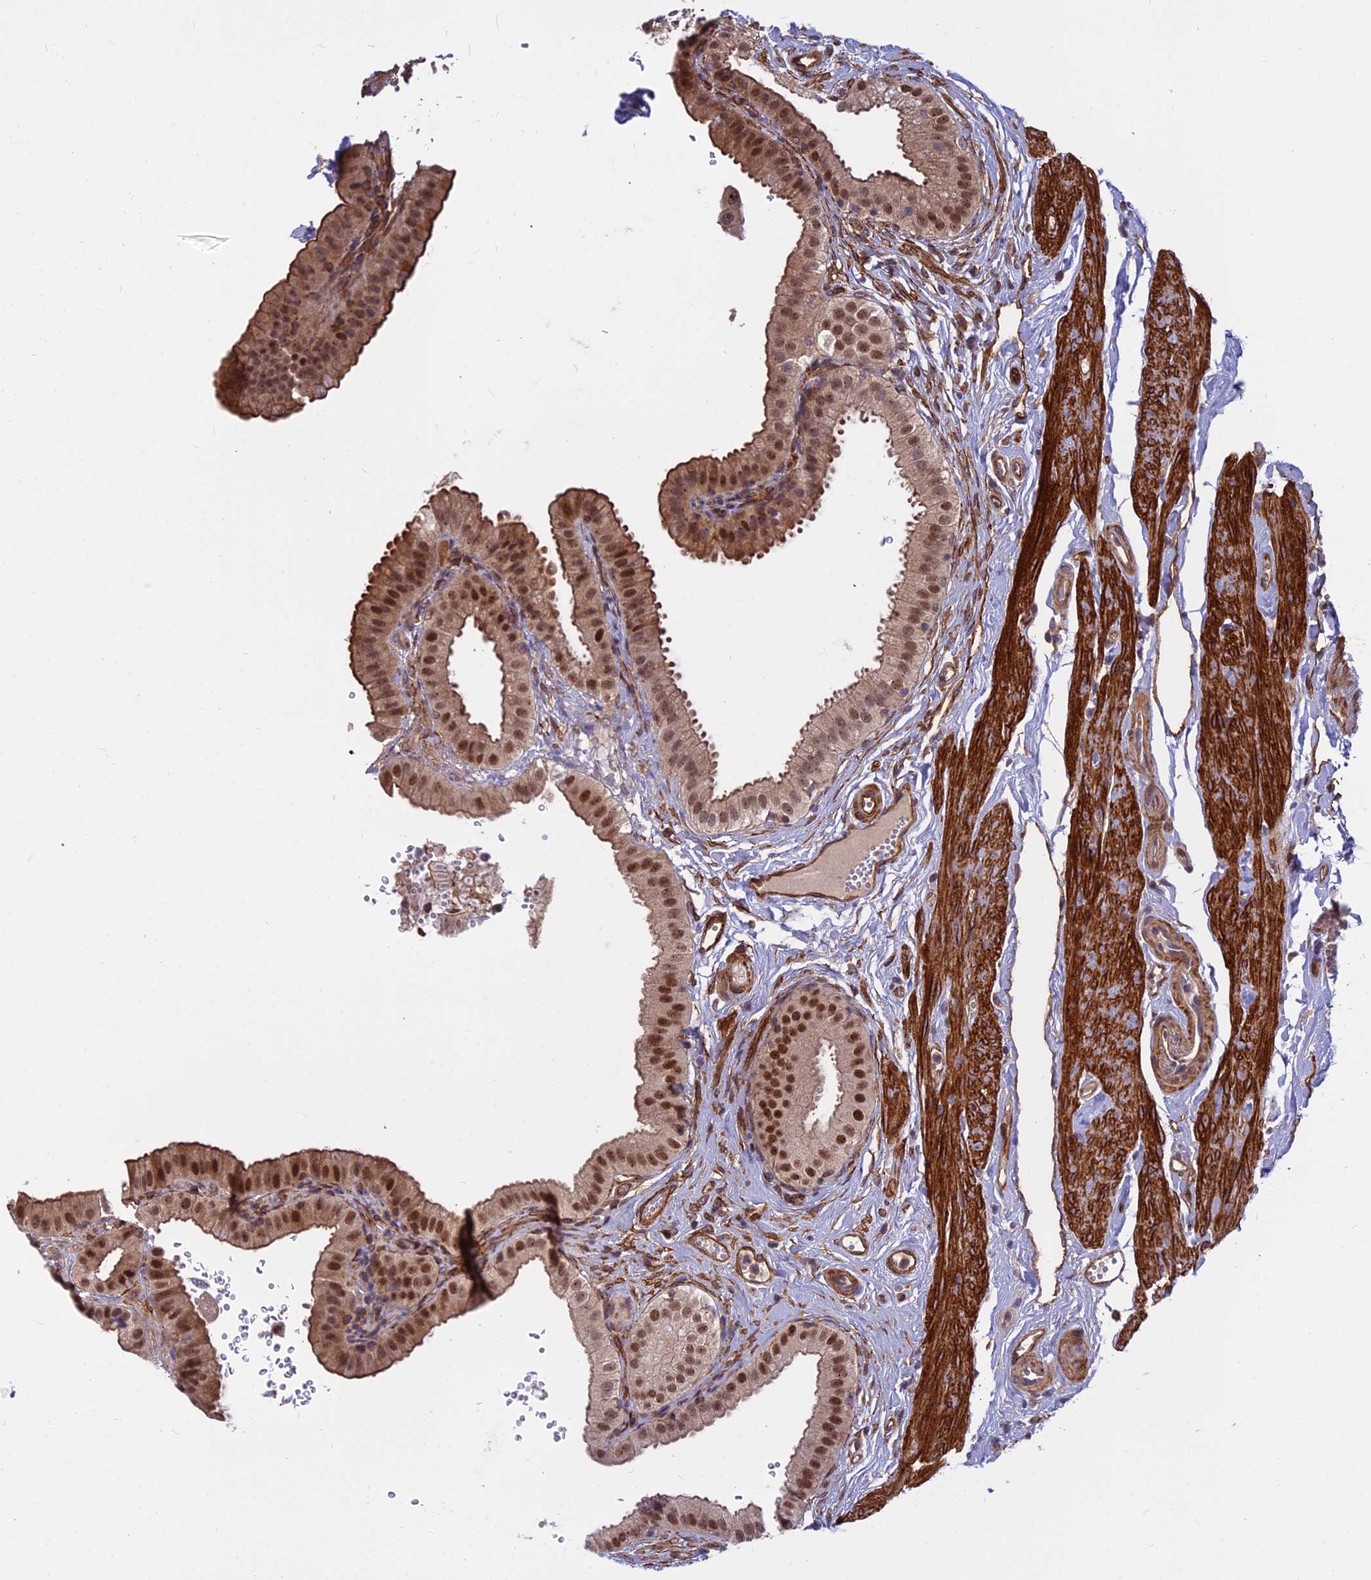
{"staining": {"intensity": "strong", "quantity": ">75%", "location": "cytoplasmic/membranous,nuclear"}, "tissue": "gallbladder", "cell_type": "Glandular cells", "image_type": "normal", "snomed": [{"axis": "morphology", "description": "Normal tissue, NOS"}, {"axis": "topography", "description": "Gallbladder"}], "caption": "The photomicrograph displays immunohistochemical staining of benign gallbladder. There is strong cytoplasmic/membranous,nuclear positivity is appreciated in approximately >75% of glandular cells. (brown staining indicates protein expression, while blue staining denotes nuclei).", "gene": "TCEA3", "patient": {"sex": "female", "age": 61}}